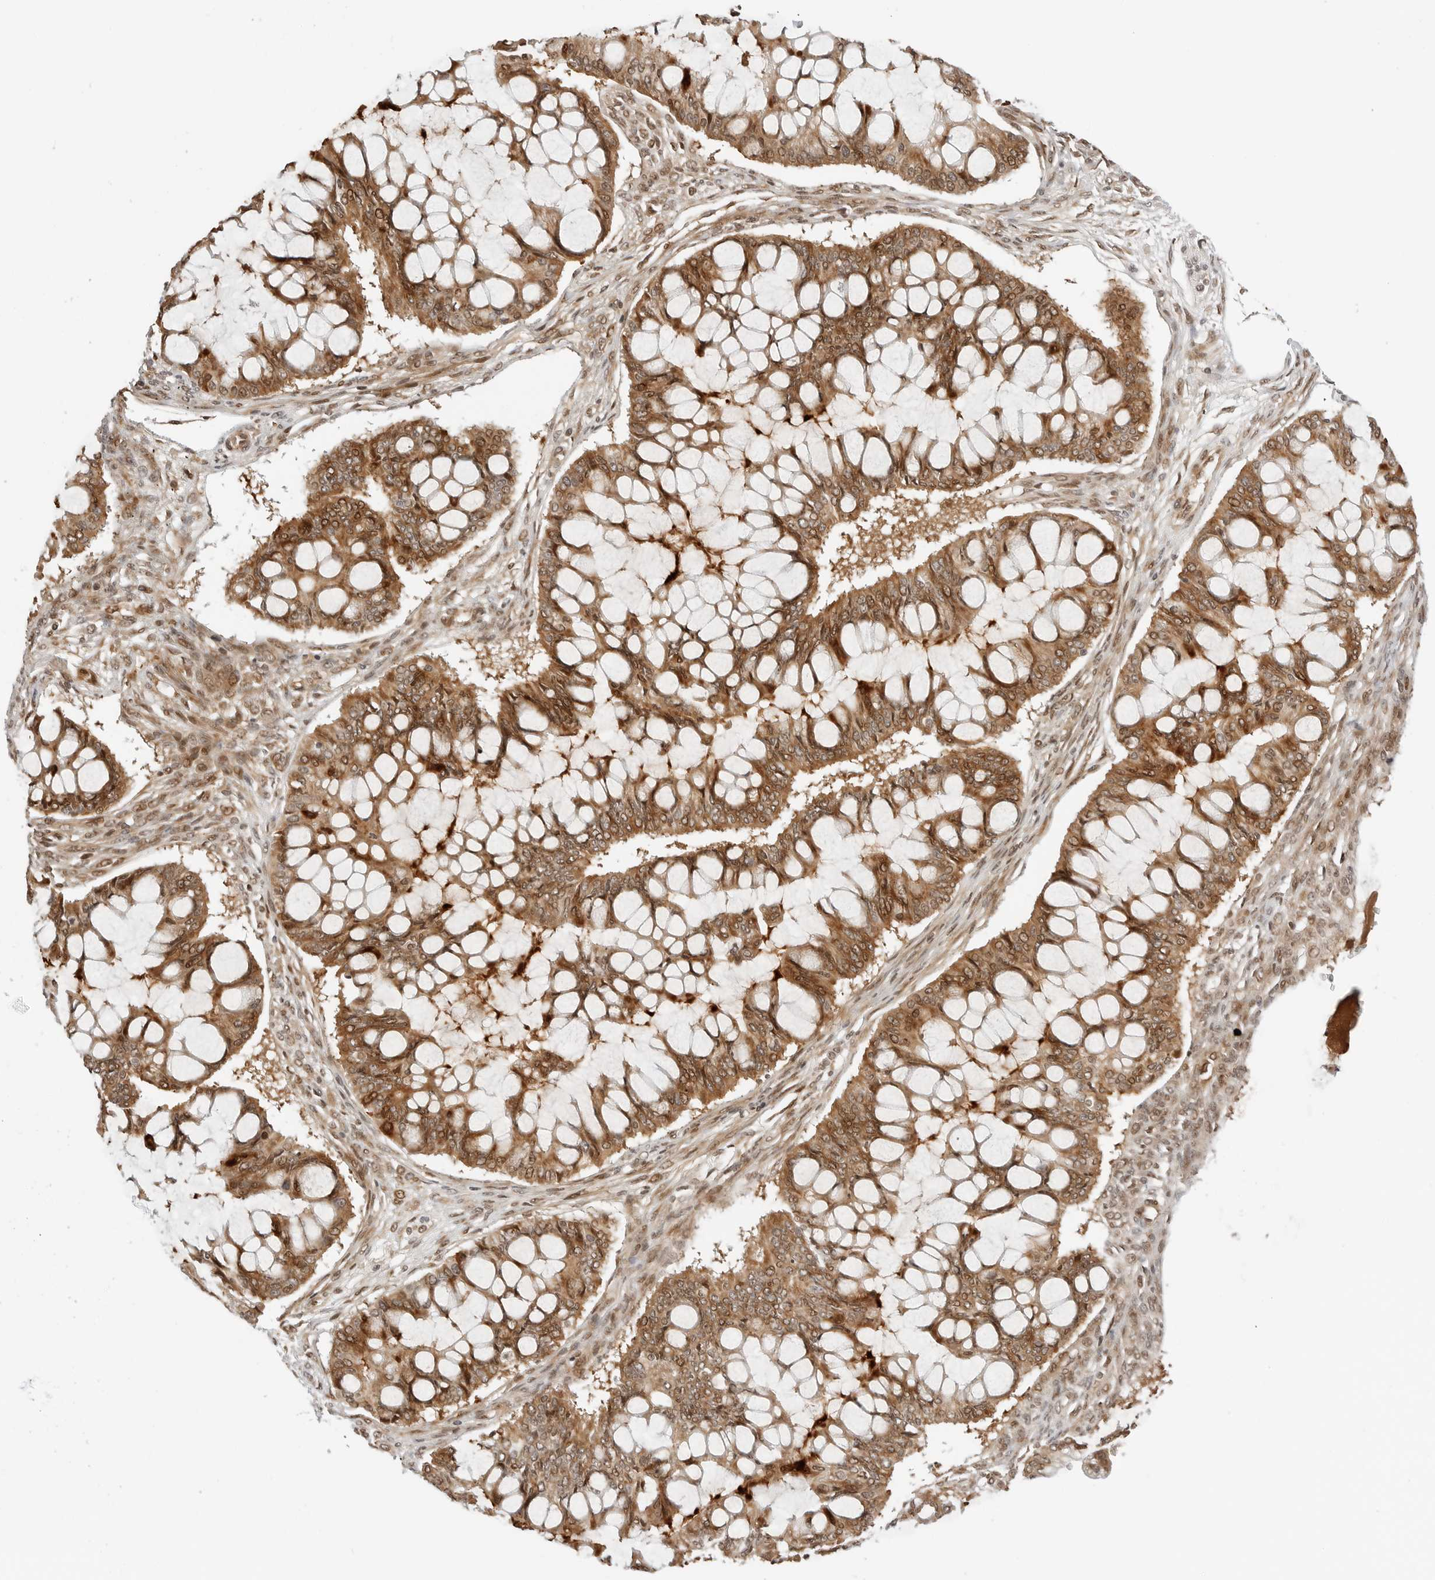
{"staining": {"intensity": "moderate", "quantity": ">75%", "location": "cytoplasmic/membranous,nuclear"}, "tissue": "ovarian cancer", "cell_type": "Tumor cells", "image_type": "cancer", "snomed": [{"axis": "morphology", "description": "Cystadenocarcinoma, mucinous, NOS"}, {"axis": "topography", "description": "Ovary"}], "caption": "Immunohistochemical staining of human mucinous cystadenocarcinoma (ovarian) displays moderate cytoplasmic/membranous and nuclear protein positivity in about >75% of tumor cells. (DAB = brown stain, brightfield microscopy at high magnification).", "gene": "GEM", "patient": {"sex": "female", "age": 73}}